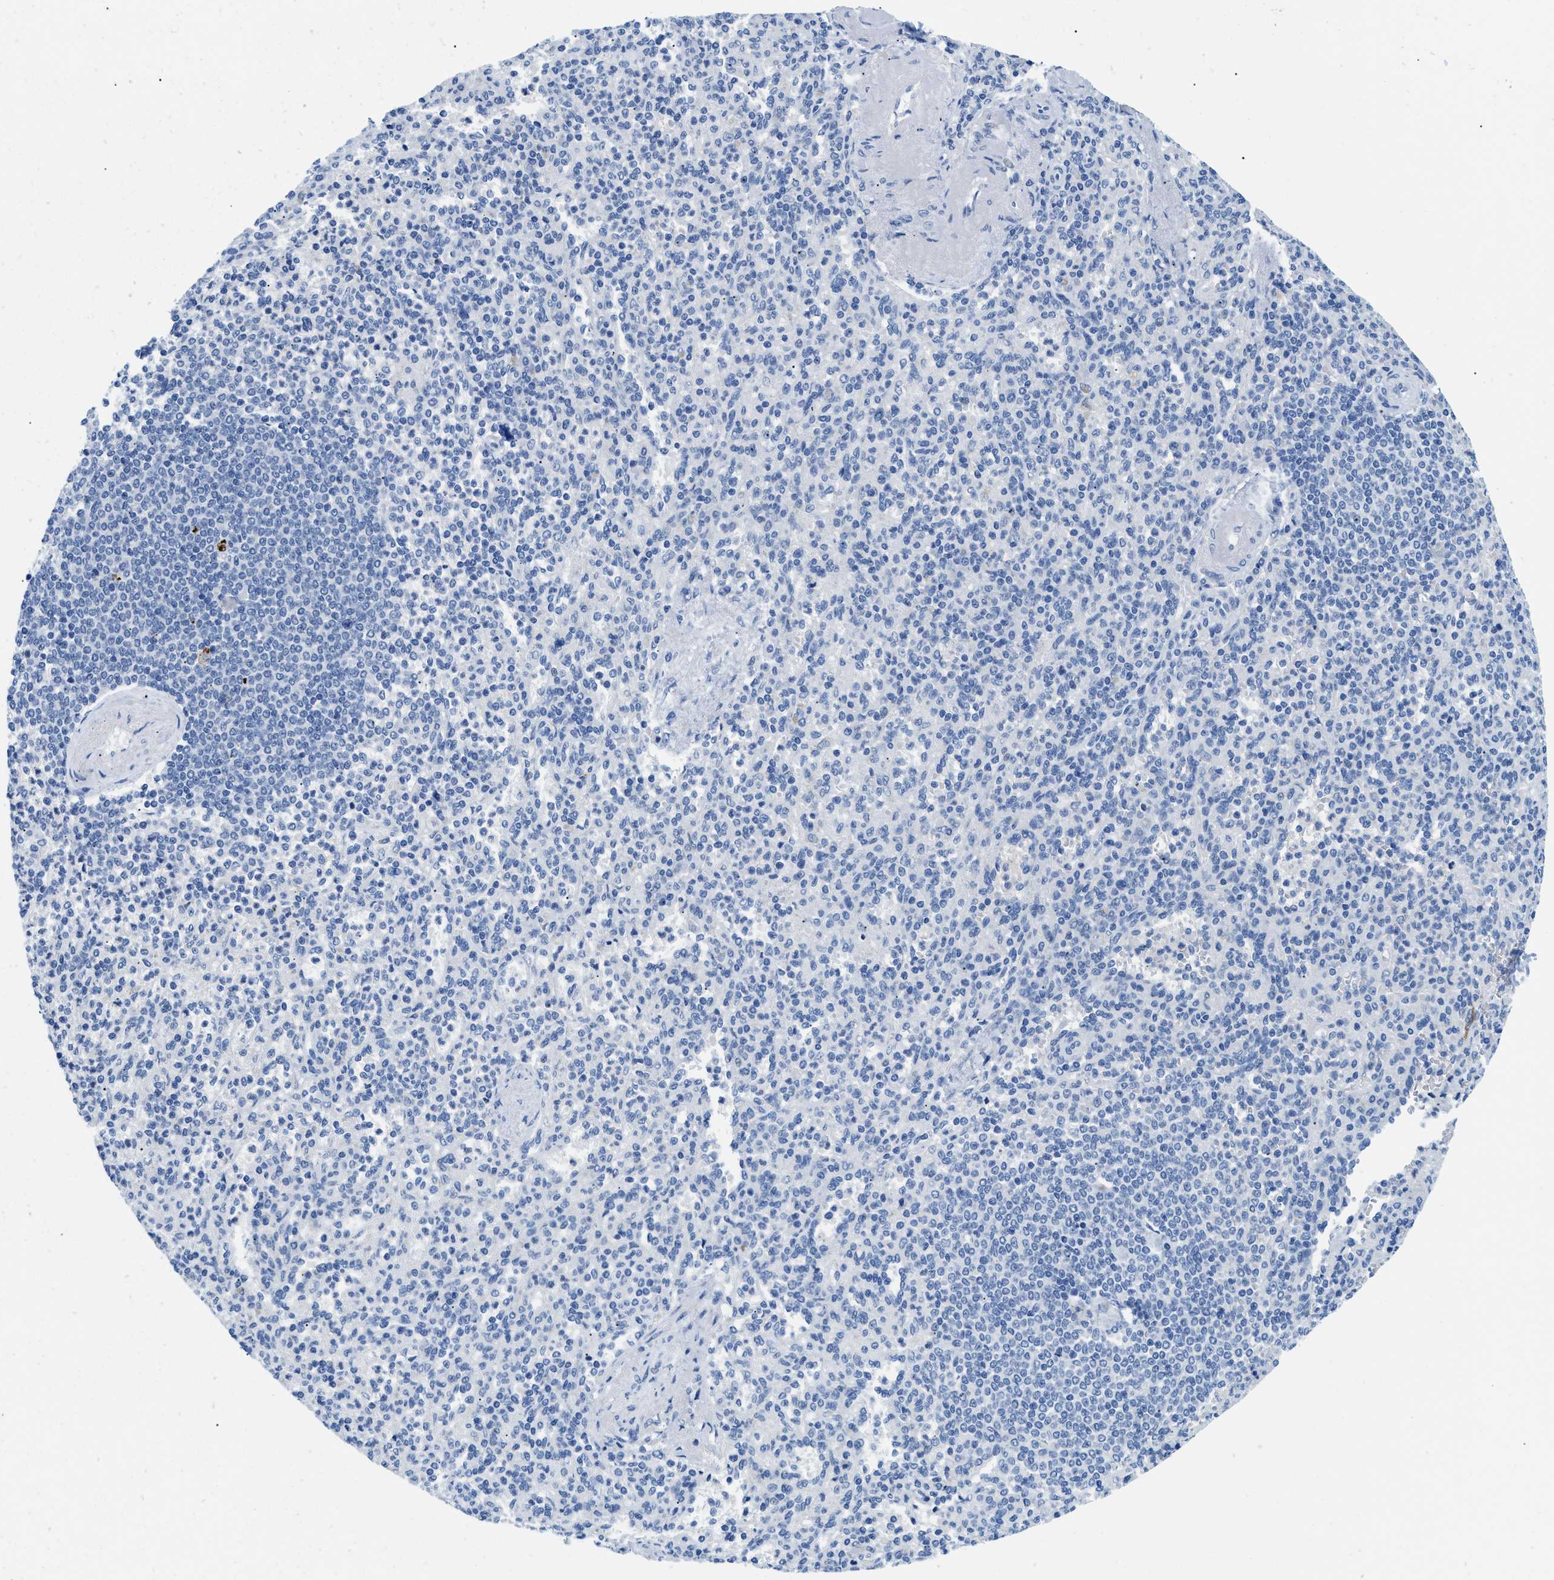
{"staining": {"intensity": "negative", "quantity": "none", "location": "none"}, "tissue": "spleen", "cell_type": "Cells in red pulp", "image_type": "normal", "snomed": [{"axis": "morphology", "description": "Normal tissue, NOS"}, {"axis": "topography", "description": "Spleen"}], "caption": "The photomicrograph demonstrates no staining of cells in red pulp in normal spleen. (Brightfield microscopy of DAB immunohistochemistry (IHC) at high magnification).", "gene": "MBL2", "patient": {"sex": "female", "age": 74}}